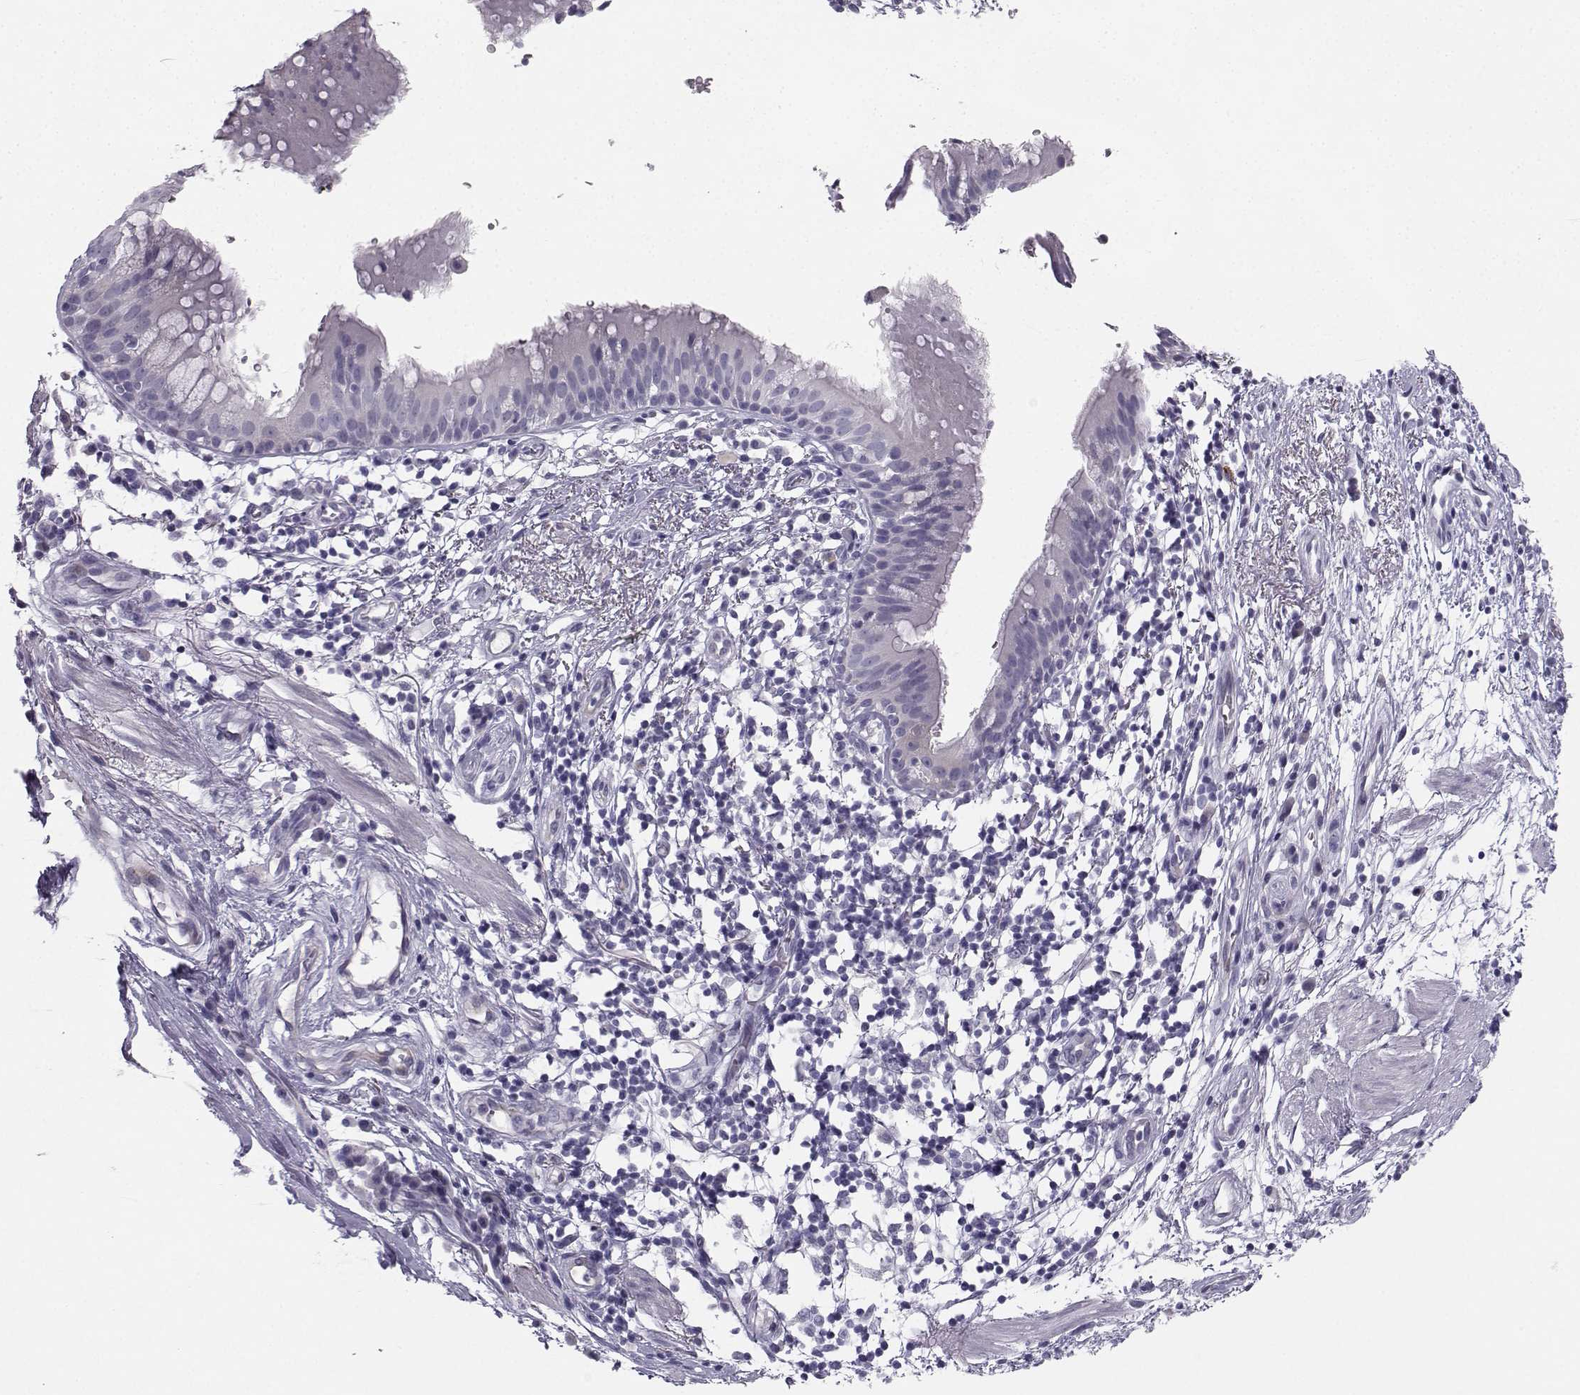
{"staining": {"intensity": "negative", "quantity": "none", "location": "none"}, "tissue": "bronchus", "cell_type": "Respiratory epithelial cells", "image_type": "normal", "snomed": [{"axis": "morphology", "description": "Normal tissue, NOS"}, {"axis": "topography", "description": "Cartilage tissue"}, {"axis": "topography", "description": "Bronchus"}], "caption": "Immunohistochemistry (IHC) image of normal bronchus: human bronchus stained with DAB demonstrates no significant protein staining in respiratory epithelial cells.", "gene": "SYCE1", "patient": {"sex": "male", "age": 58}}